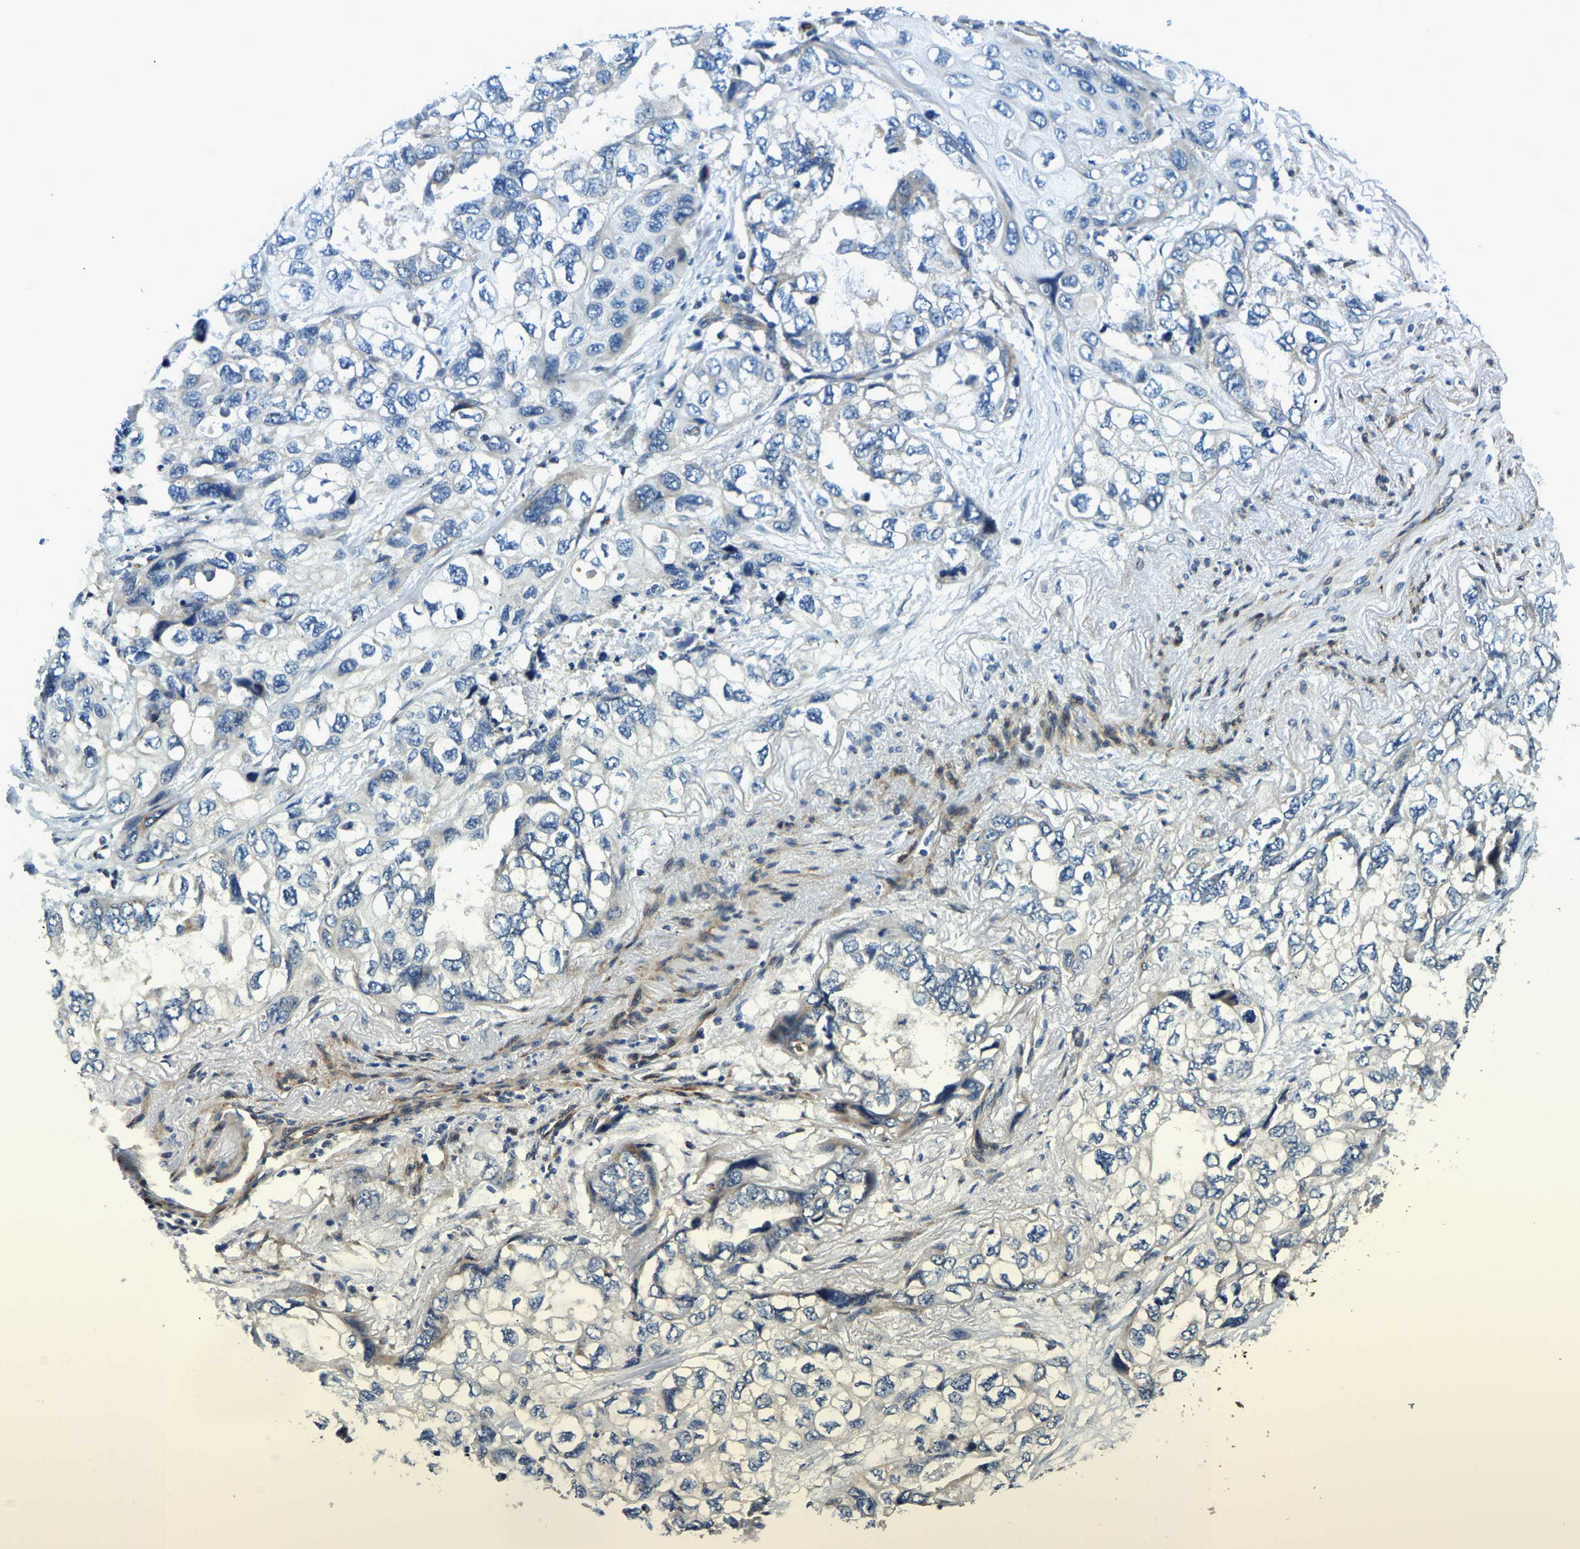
{"staining": {"intensity": "weak", "quantity": "<25%", "location": "cytoplasmic/membranous"}, "tissue": "lung cancer", "cell_type": "Tumor cells", "image_type": "cancer", "snomed": [{"axis": "morphology", "description": "Squamous cell carcinoma, NOS"}, {"axis": "topography", "description": "Lung"}], "caption": "There is no significant staining in tumor cells of lung cancer. (Stains: DAB (3,3'-diaminobenzidine) immunohistochemistry (IHC) with hematoxylin counter stain, Microscopy: brightfield microscopy at high magnification).", "gene": "RNF39", "patient": {"sex": "female", "age": 73}}